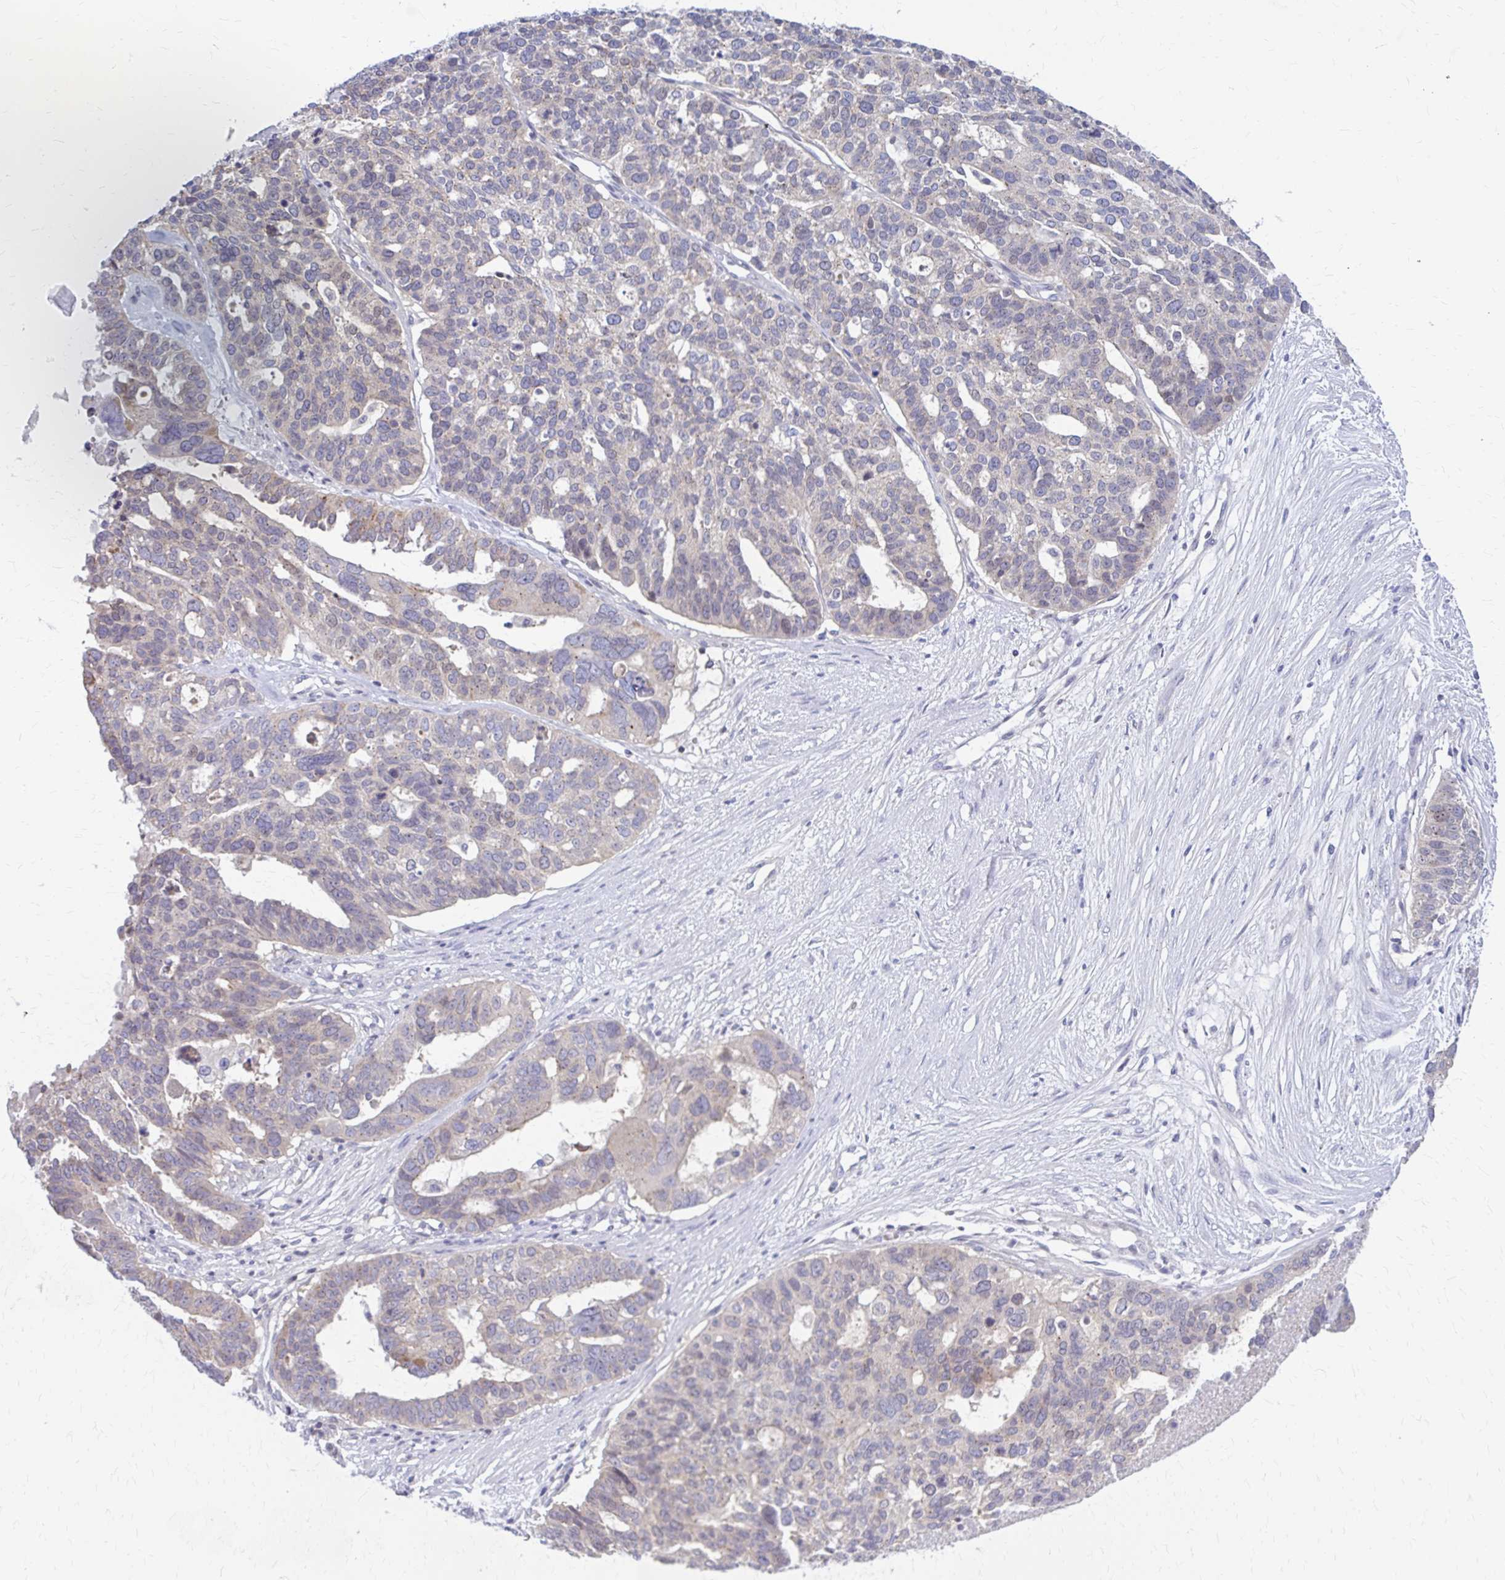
{"staining": {"intensity": "weak", "quantity": "<25%", "location": "cytoplasmic/membranous"}, "tissue": "ovarian cancer", "cell_type": "Tumor cells", "image_type": "cancer", "snomed": [{"axis": "morphology", "description": "Cystadenocarcinoma, serous, NOS"}, {"axis": "topography", "description": "Ovary"}], "caption": "Immunohistochemistry histopathology image of human ovarian serous cystadenocarcinoma stained for a protein (brown), which shows no expression in tumor cells.", "gene": "RADIL", "patient": {"sex": "female", "age": 59}}